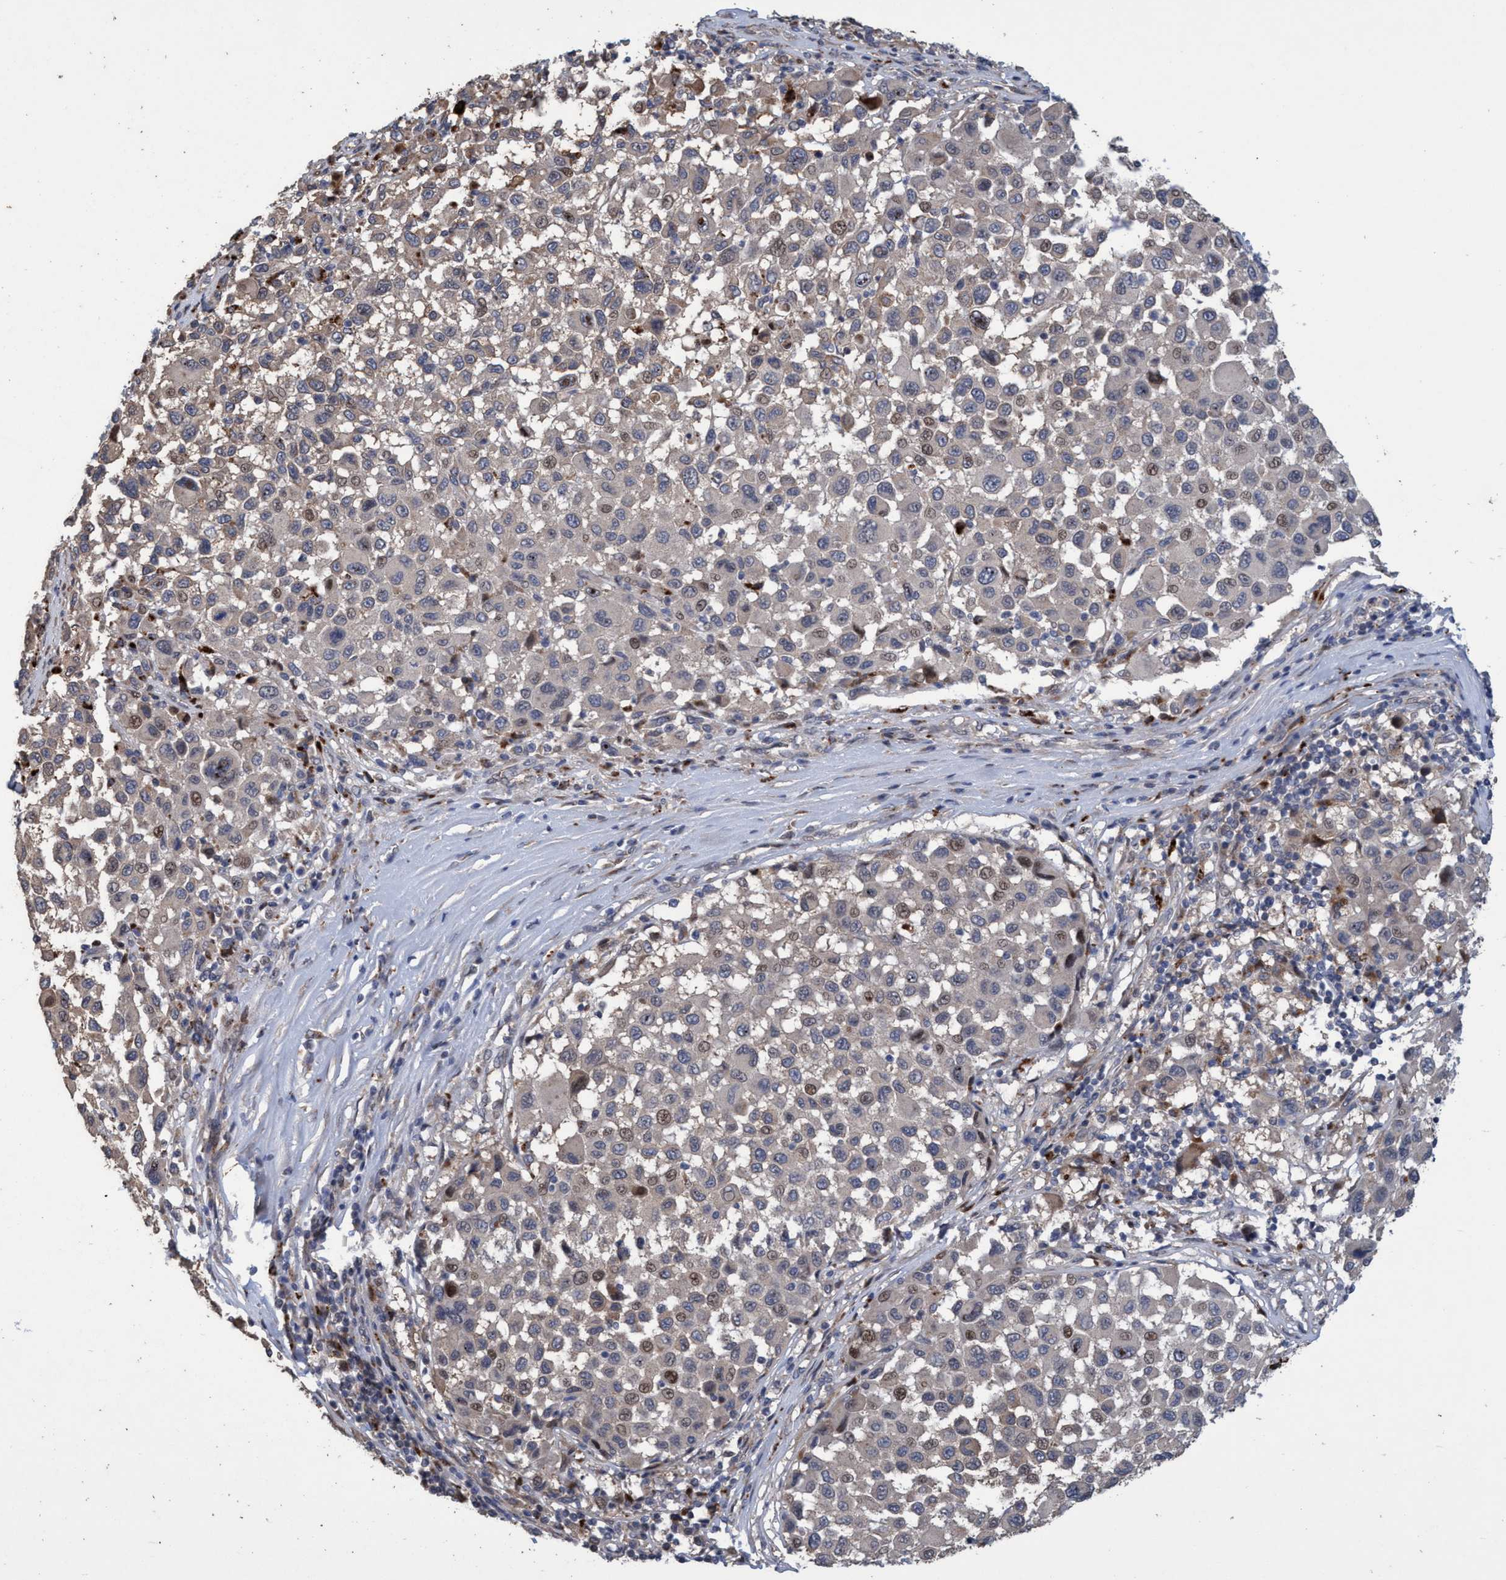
{"staining": {"intensity": "negative", "quantity": "none", "location": "none"}, "tissue": "melanoma", "cell_type": "Tumor cells", "image_type": "cancer", "snomed": [{"axis": "morphology", "description": "Malignant melanoma, Metastatic site"}, {"axis": "topography", "description": "Lymph node"}], "caption": "Tumor cells are negative for protein expression in human malignant melanoma (metastatic site).", "gene": "BBS9", "patient": {"sex": "male", "age": 61}}